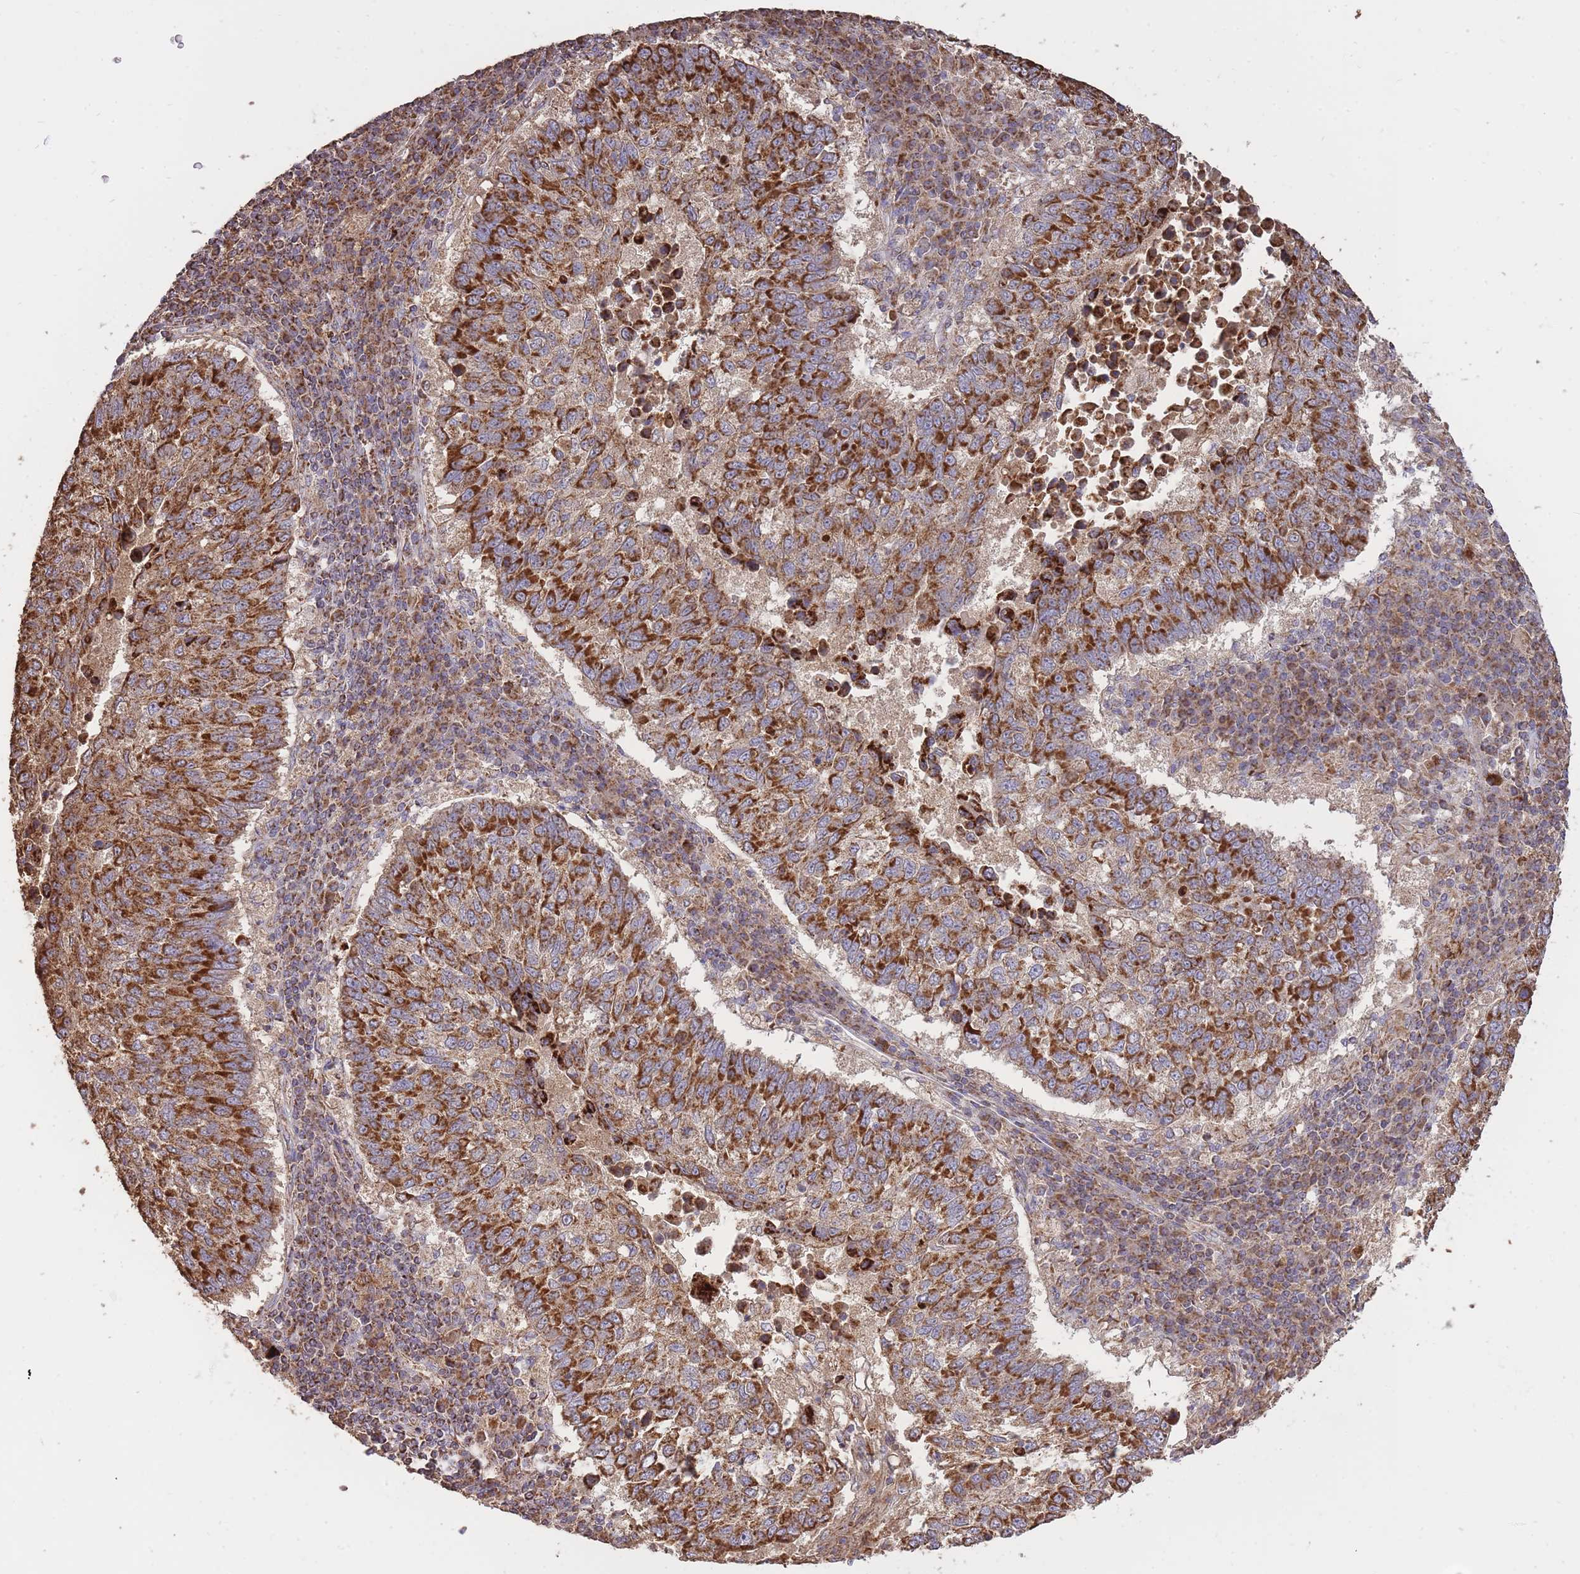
{"staining": {"intensity": "strong", "quantity": ">75%", "location": "cytoplasmic/membranous"}, "tissue": "lung cancer", "cell_type": "Tumor cells", "image_type": "cancer", "snomed": [{"axis": "morphology", "description": "Squamous cell carcinoma, NOS"}, {"axis": "topography", "description": "Lung"}], "caption": "This micrograph shows immunohistochemistry staining of squamous cell carcinoma (lung), with high strong cytoplasmic/membranous staining in about >75% of tumor cells.", "gene": "PREP", "patient": {"sex": "male", "age": 73}}